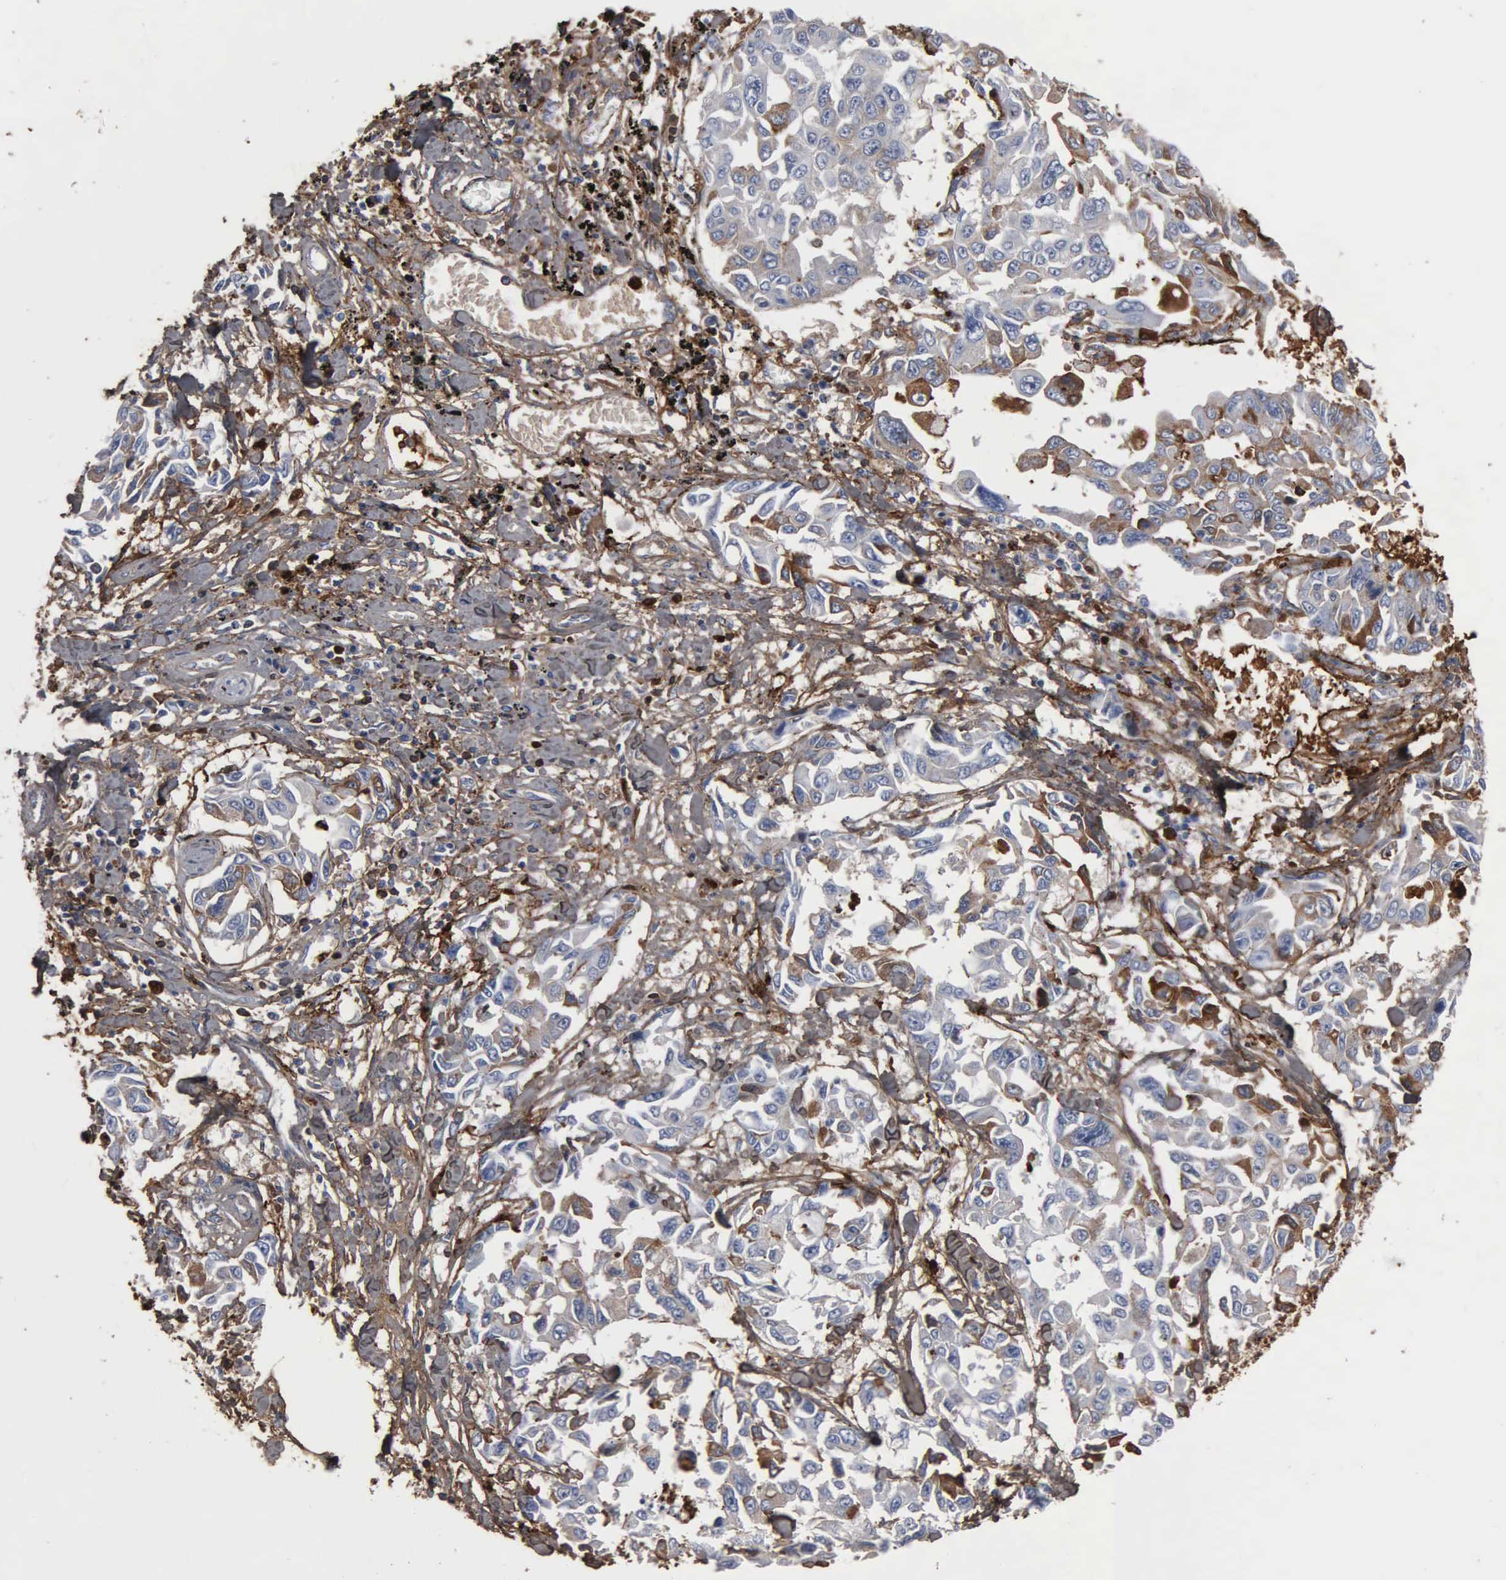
{"staining": {"intensity": "moderate", "quantity": "<25%", "location": "cytoplasmic/membranous"}, "tissue": "lung cancer", "cell_type": "Tumor cells", "image_type": "cancer", "snomed": [{"axis": "morphology", "description": "Adenocarcinoma, NOS"}, {"axis": "topography", "description": "Lung"}], "caption": "Immunohistochemistry (IHC) (DAB (3,3'-diaminobenzidine)) staining of lung cancer (adenocarcinoma) demonstrates moderate cytoplasmic/membranous protein staining in about <25% of tumor cells.", "gene": "FN1", "patient": {"sex": "male", "age": 64}}